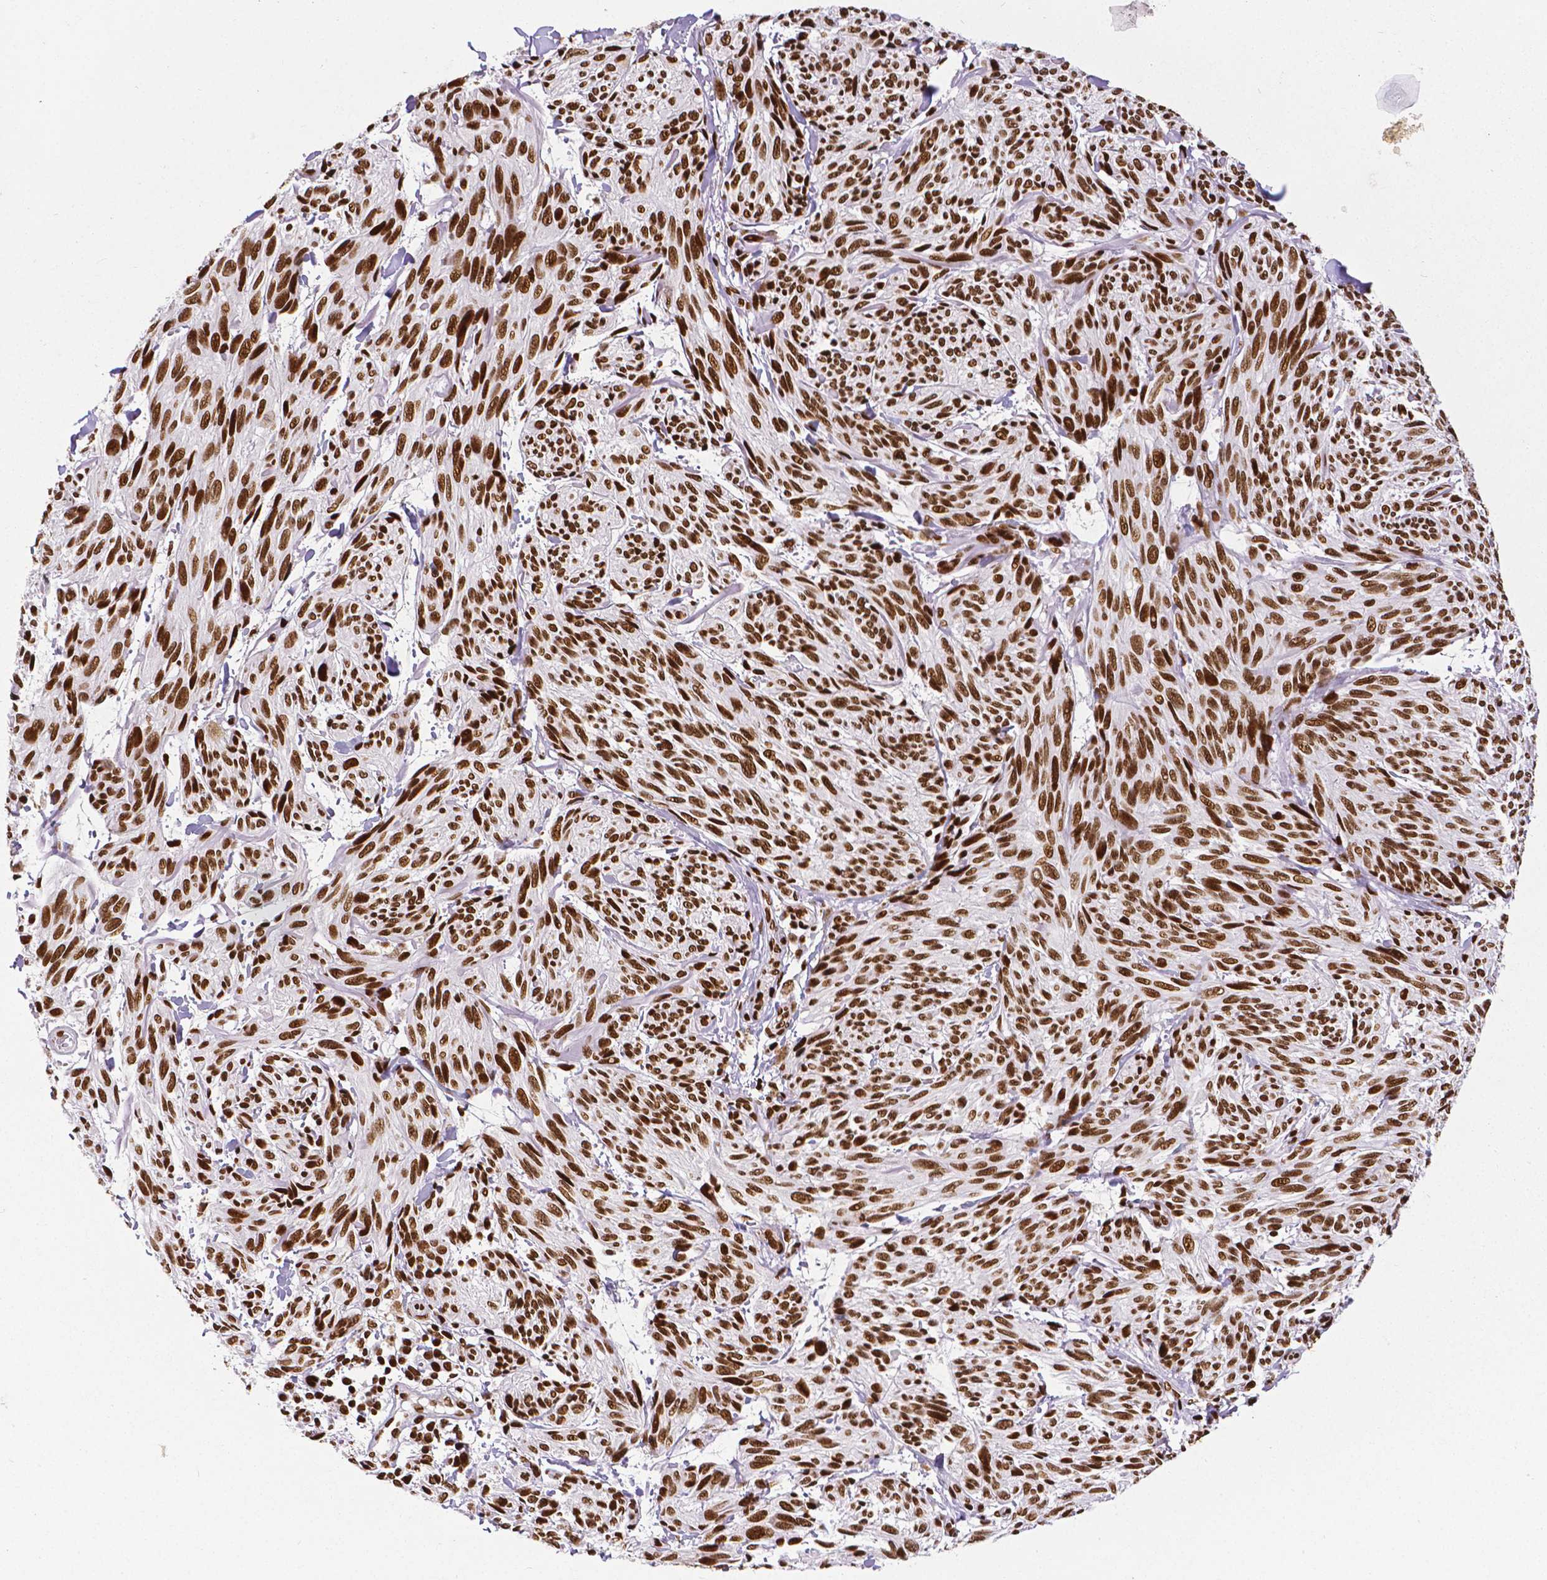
{"staining": {"intensity": "strong", "quantity": ">75%", "location": "nuclear"}, "tissue": "melanoma", "cell_type": "Tumor cells", "image_type": "cancer", "snomed": [{"axis": "morphology", "description": "Malignant melanoma, NOS"}, {"axis": "topography", "description": "Skin"}], "caption": "The micrograph exhibits a brown stain indicating the presence of a protein in the nuclear of tumor cells in melanoma.", "gene": "CTCF", "patient": {"sex": "male", "age": 79}}